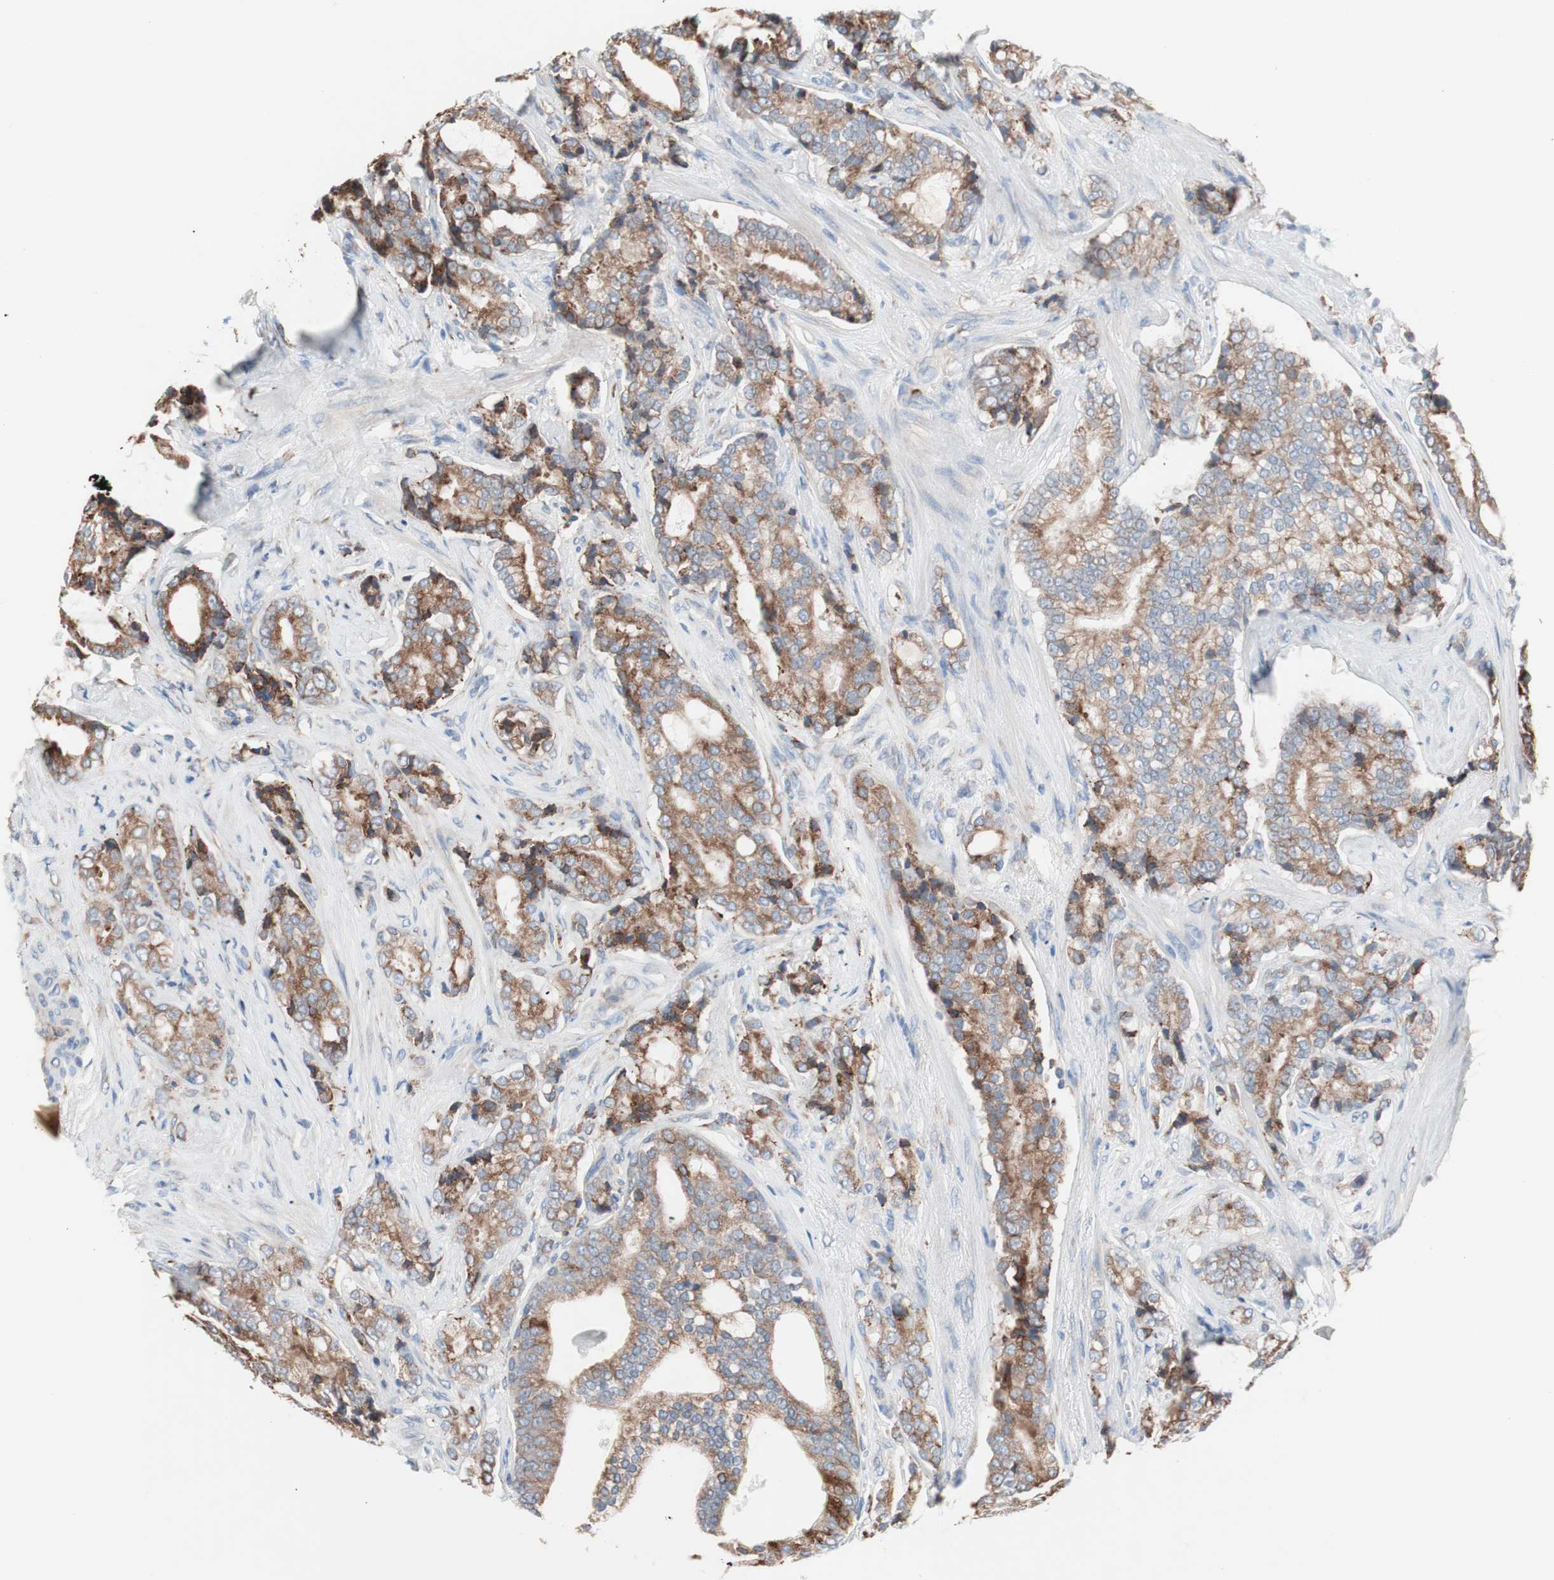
{"staining": {"intensity": "moderate", "quantity": ">75%", "location": "cytoplasmic/membranous"}, "tissue": "prostate cancer", "cell_type": "Tumor cells", "image_type": "cancer", "snomed": [{"axis": "morphology", "description": "Adenocarcinoma, Low grade"}, {"axis": "topography", "description": "Prostate"}], "caption": "Immunohistochemical staining of human prostate cancer (low-grade adenocarcinoma) reveals medium levels of moderate cytoplasmic/membranous staining in about >75% of tumor cells. (DAB (3,3'-diaminobenzidine) IHC, brown staining for protein, blue staining for nuclei).", "gene": "SLC27A4", "patient": {"sex": "male", "age": 58}}